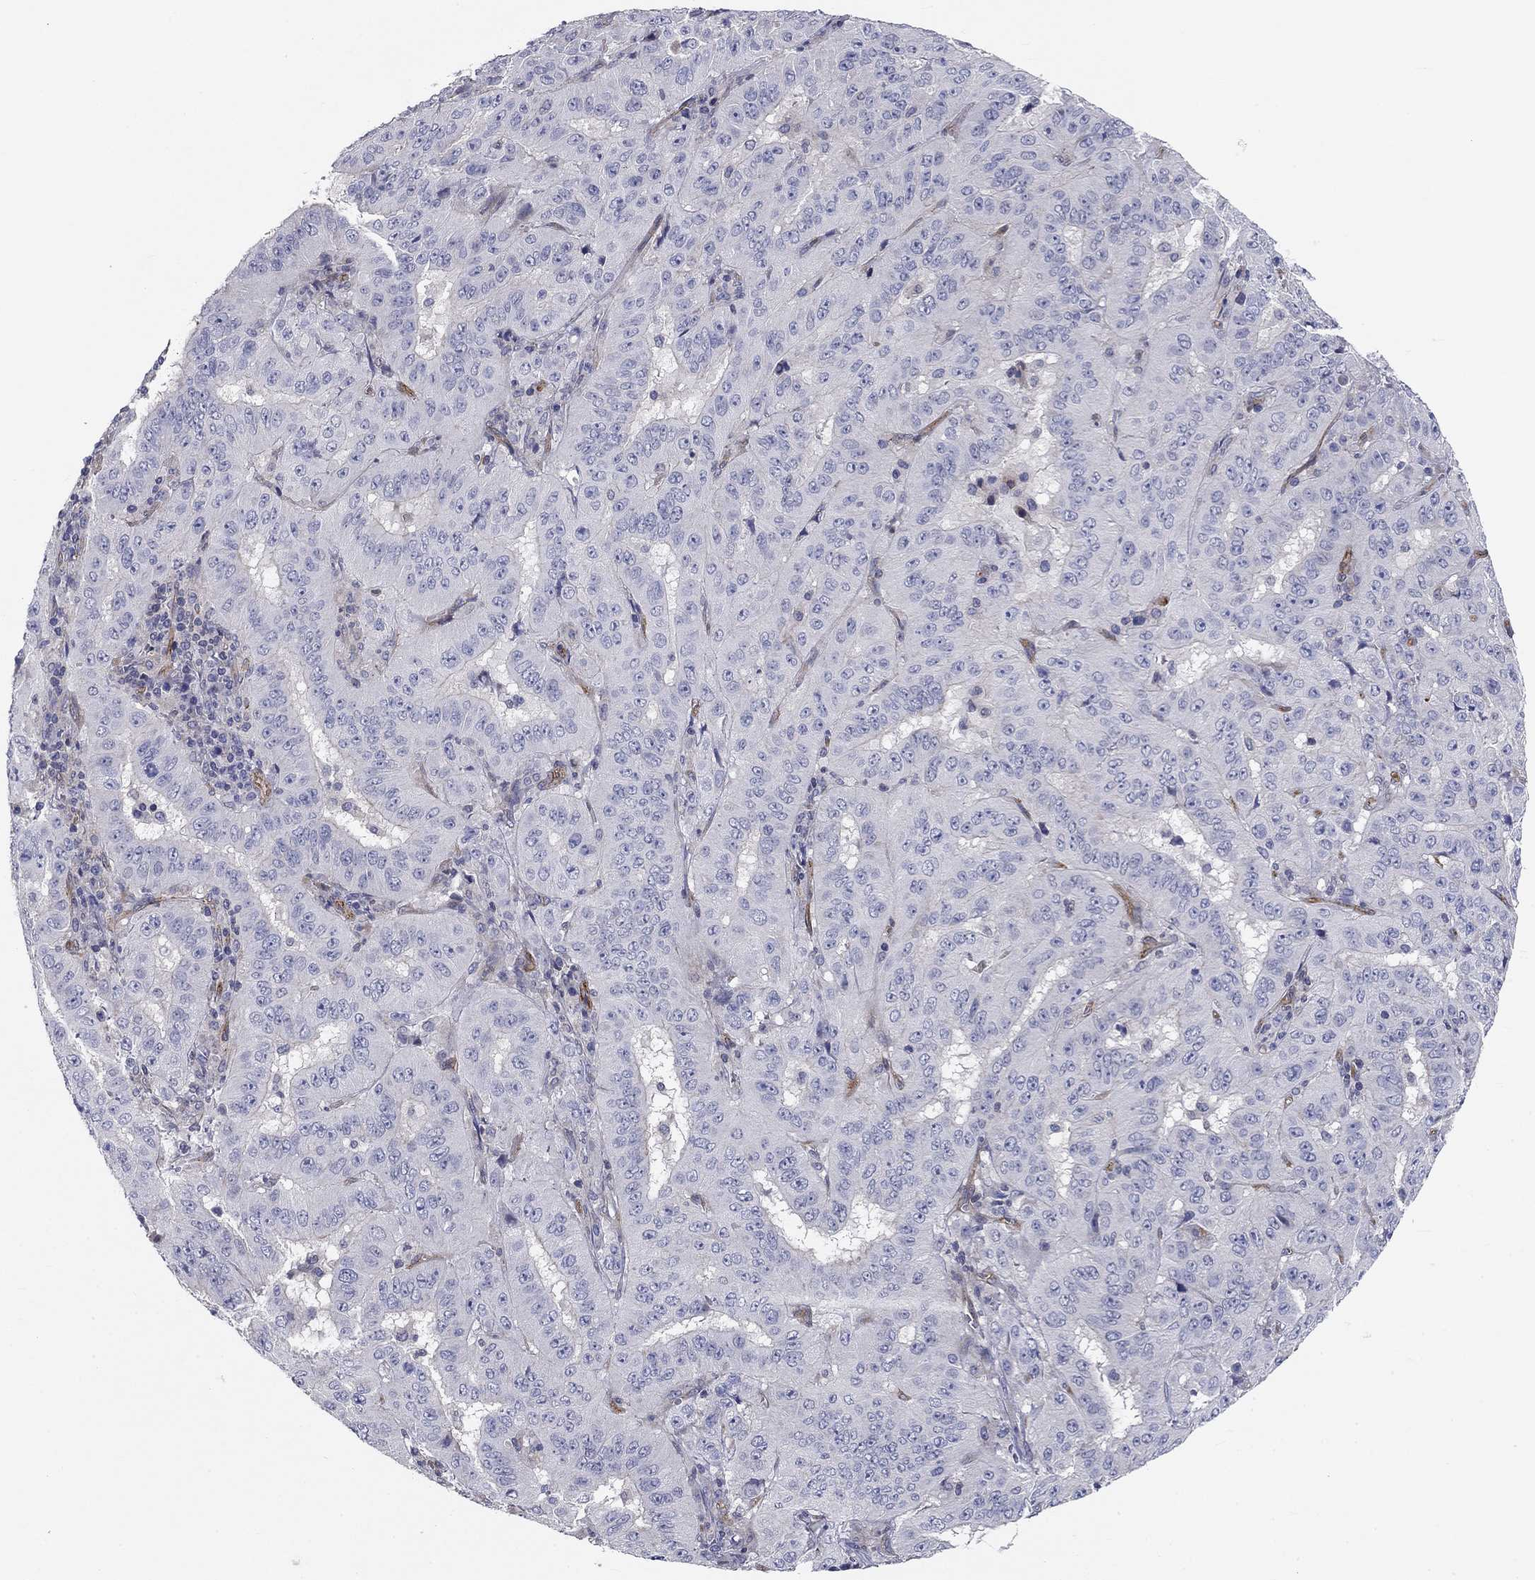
{"staining": {"intensity": "negative", "quantity": "none", "location": "none"}, "tissue": "pancreatic cancer", "cell_type": "Tumor cells", "image_type": "cancer", "snomed": [{"axis": "morphology", "description": "Adenocarcinoma, NOS"}, {"axis": "topography", "description": "Pancreas"}], "caption": "IHC of pancreatic adenocarcinoma displays no positivity in tumor cells.", "gene": "SYNC", "patient": {"sex": "male", "age": 63}}